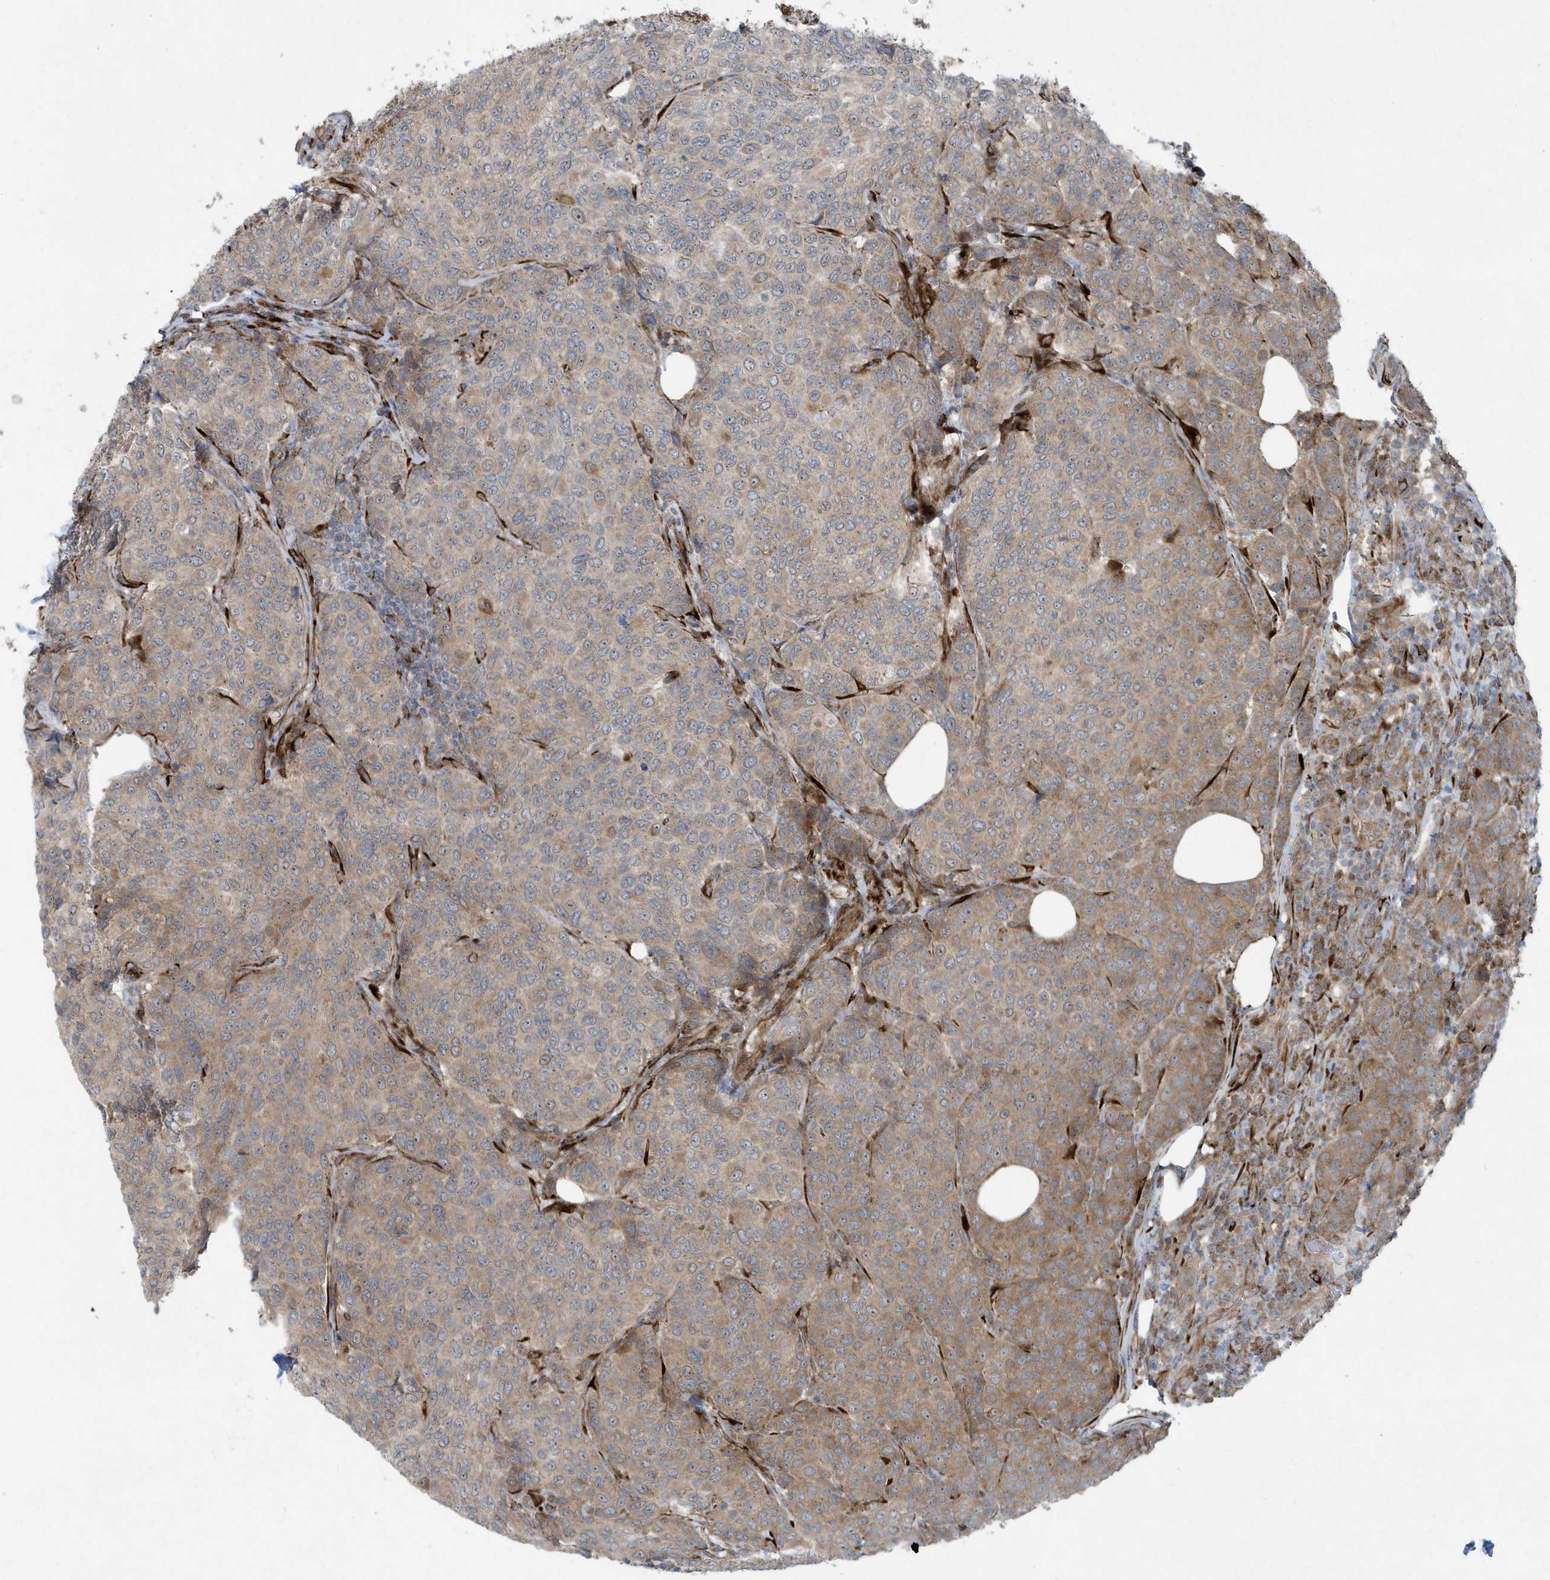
{"staining": {"intensity": "moderate", "quantity": ">75%", "location": "cytoplasmic/membranous"}, "tissue": "breast cancer", "cell_type": "Tumor cells", "image_type": "cancer", "snomed": [{"axis": "morphology", "description": "Duct carcinoma"}, {"axis": "topography", "description": "Breast"}], "caption": "Breast cancer was stained to show a protein in brown. There is medium levels of moderate cytoplasmic/membranous staining in about >75% of tumor cells.", "gene": "FAM98A", "patient": {"sex": "female", "age": 55}}